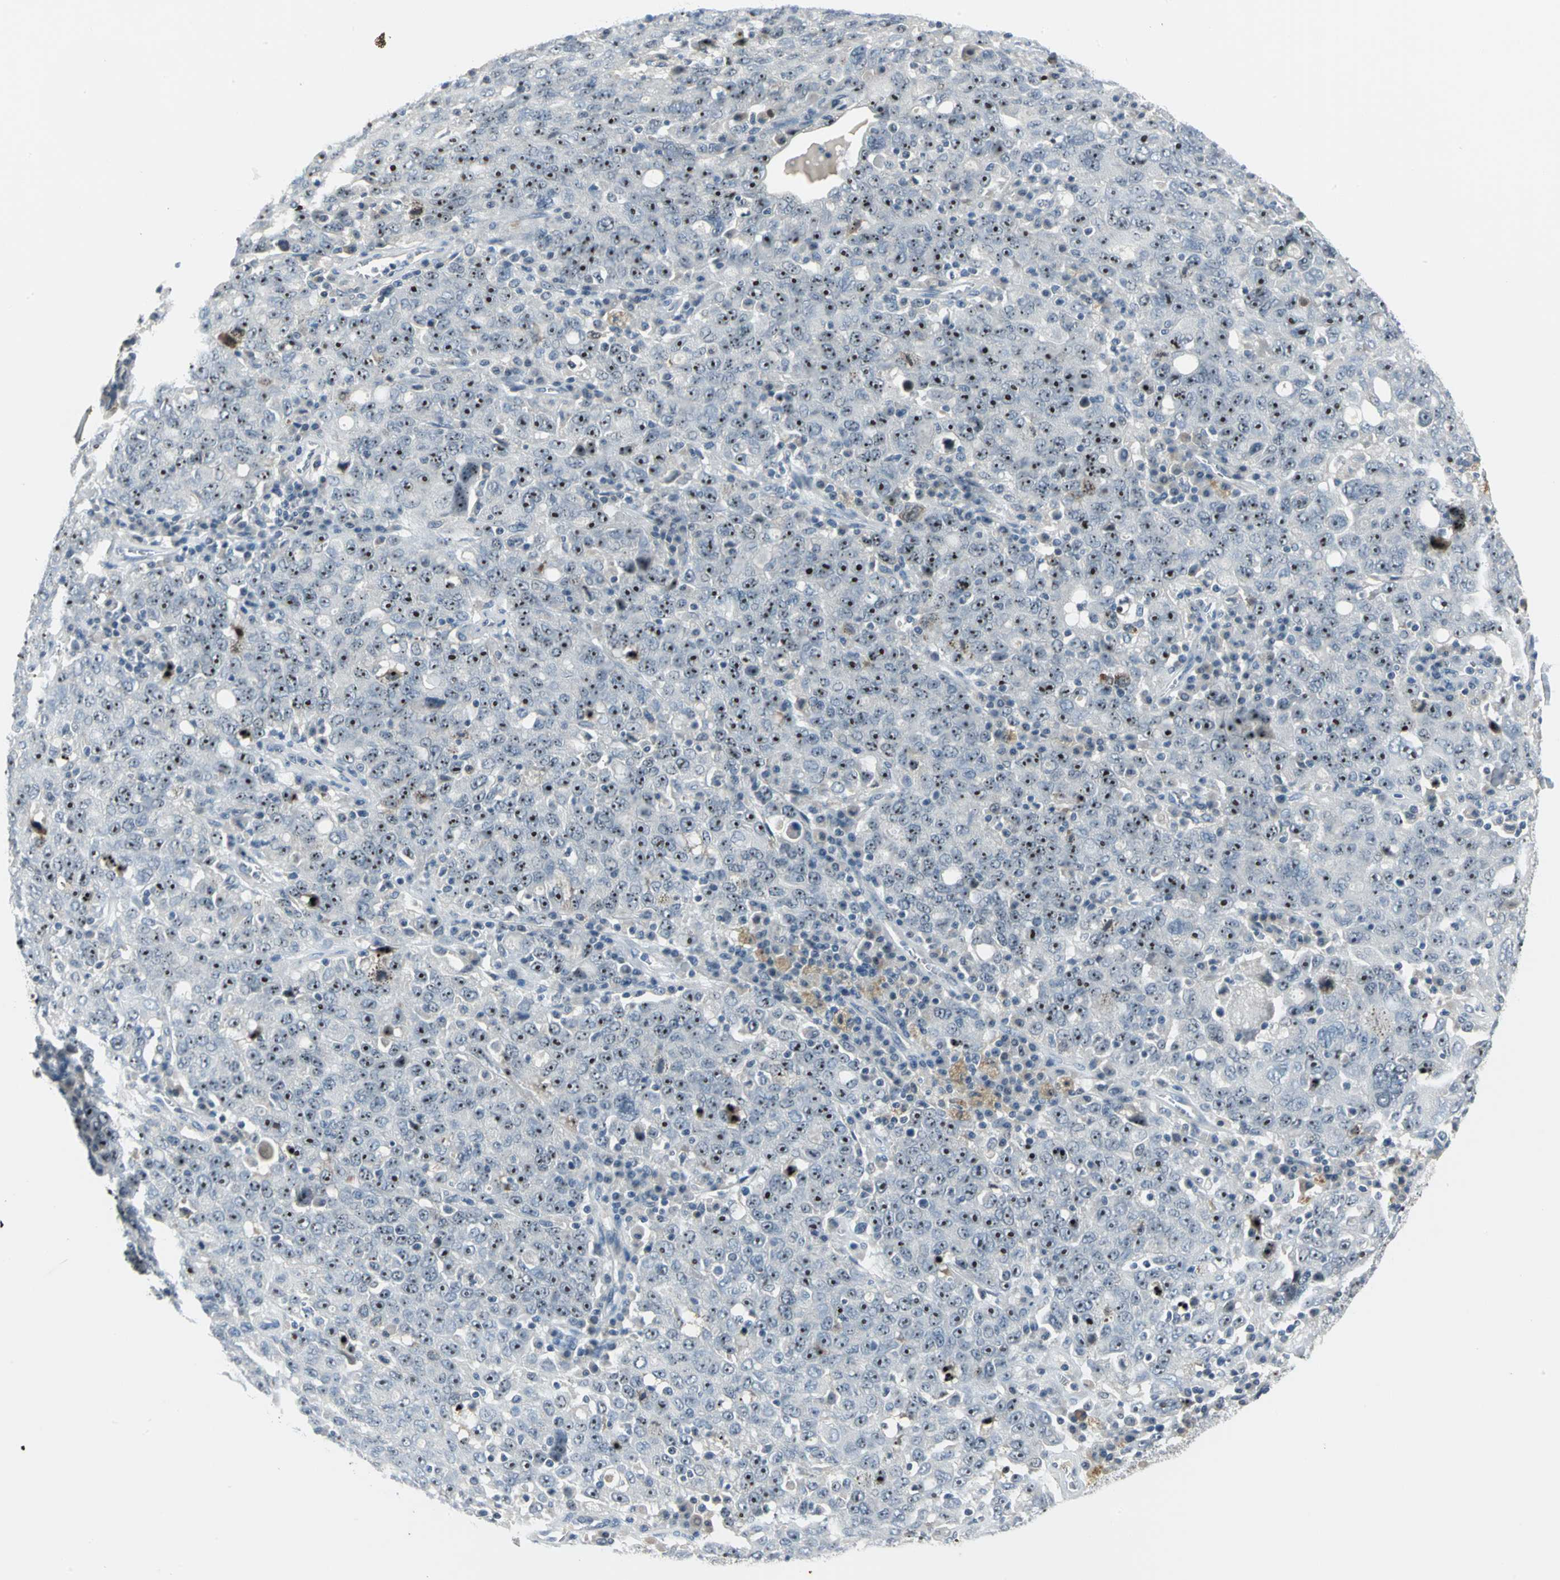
{"staining": {"intensity": "strong", "quantity": ">75%", "location": "nuclear"}, "tissue": "ovarian cancer", "cell_type": "Tumor cells", "image_type": "cancer", "snomed": [{"axis": "morphology", "description": "Carcinoma, endometroid"}, {"axis": "topography", "description": "Ovary"}], "caption": "Protein analysis of ovarian endometroid carcinoma tissue shows strong nuclear positivity in about >75% of tumor cells. Nuclei are stained in blue.", "gene": "MYBBP1A", "patient": {"sex": "female", "age": 62}}